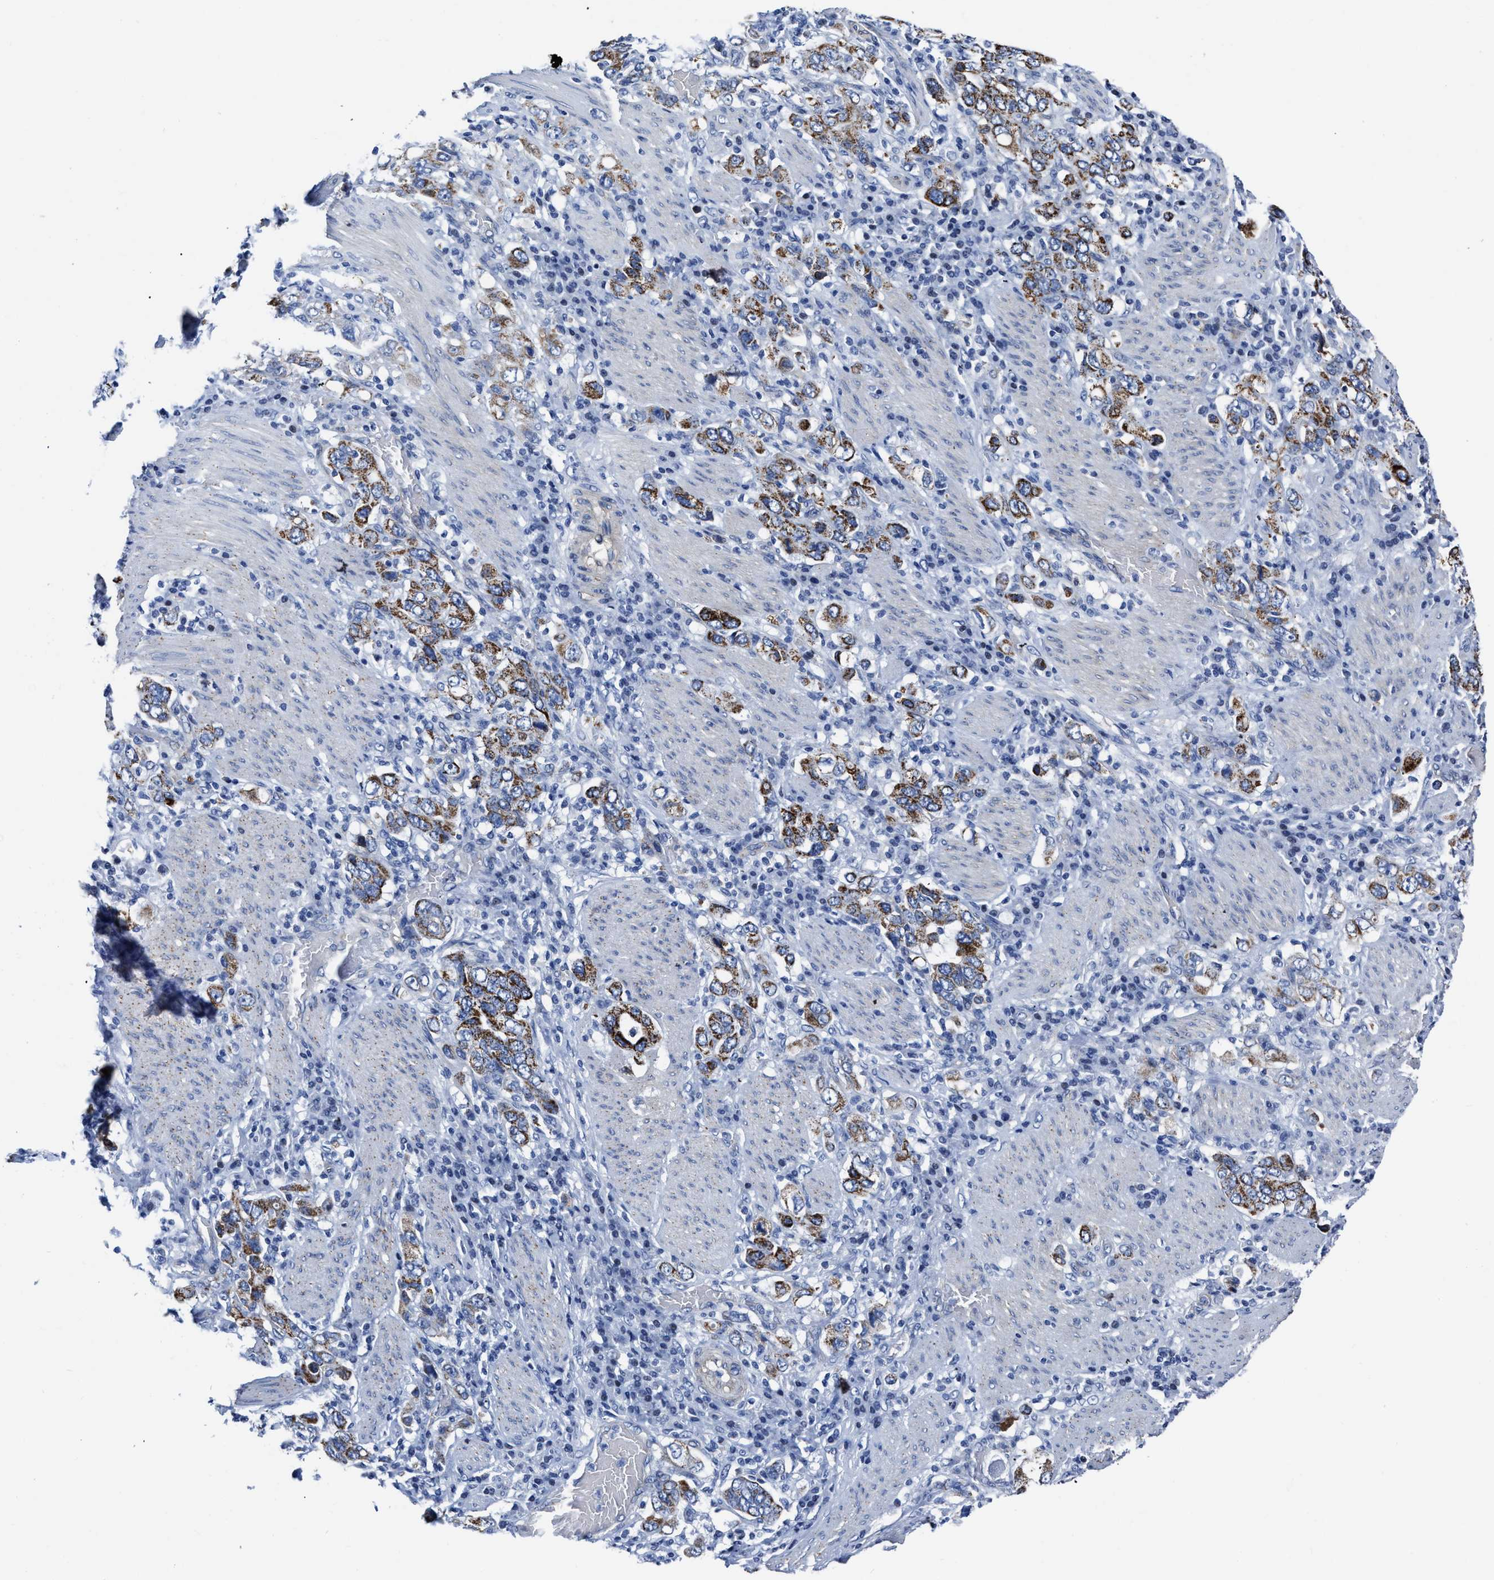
{"staining": {"intensity": "strong", "quantity": ">75%", "location": "cytoplasmic/membranous"}, "tissue": "stomach cancer", "cell_type": "Tumor cells", "image_type": "cancer", "snomed": [{"axis": "morphology", "description": "Adenocarcinoma, NOS"}, {"axis": "topography", "description": "Stomach, upper"}], "caption": "A micrograph of human adenocarcinoma (stomach) stained for a protein reveals strong cytoplasmic/membranous brown staining in tumor cells.", "gene": "KCNMB3", "patient": {"sex": "male", "age": 62}}